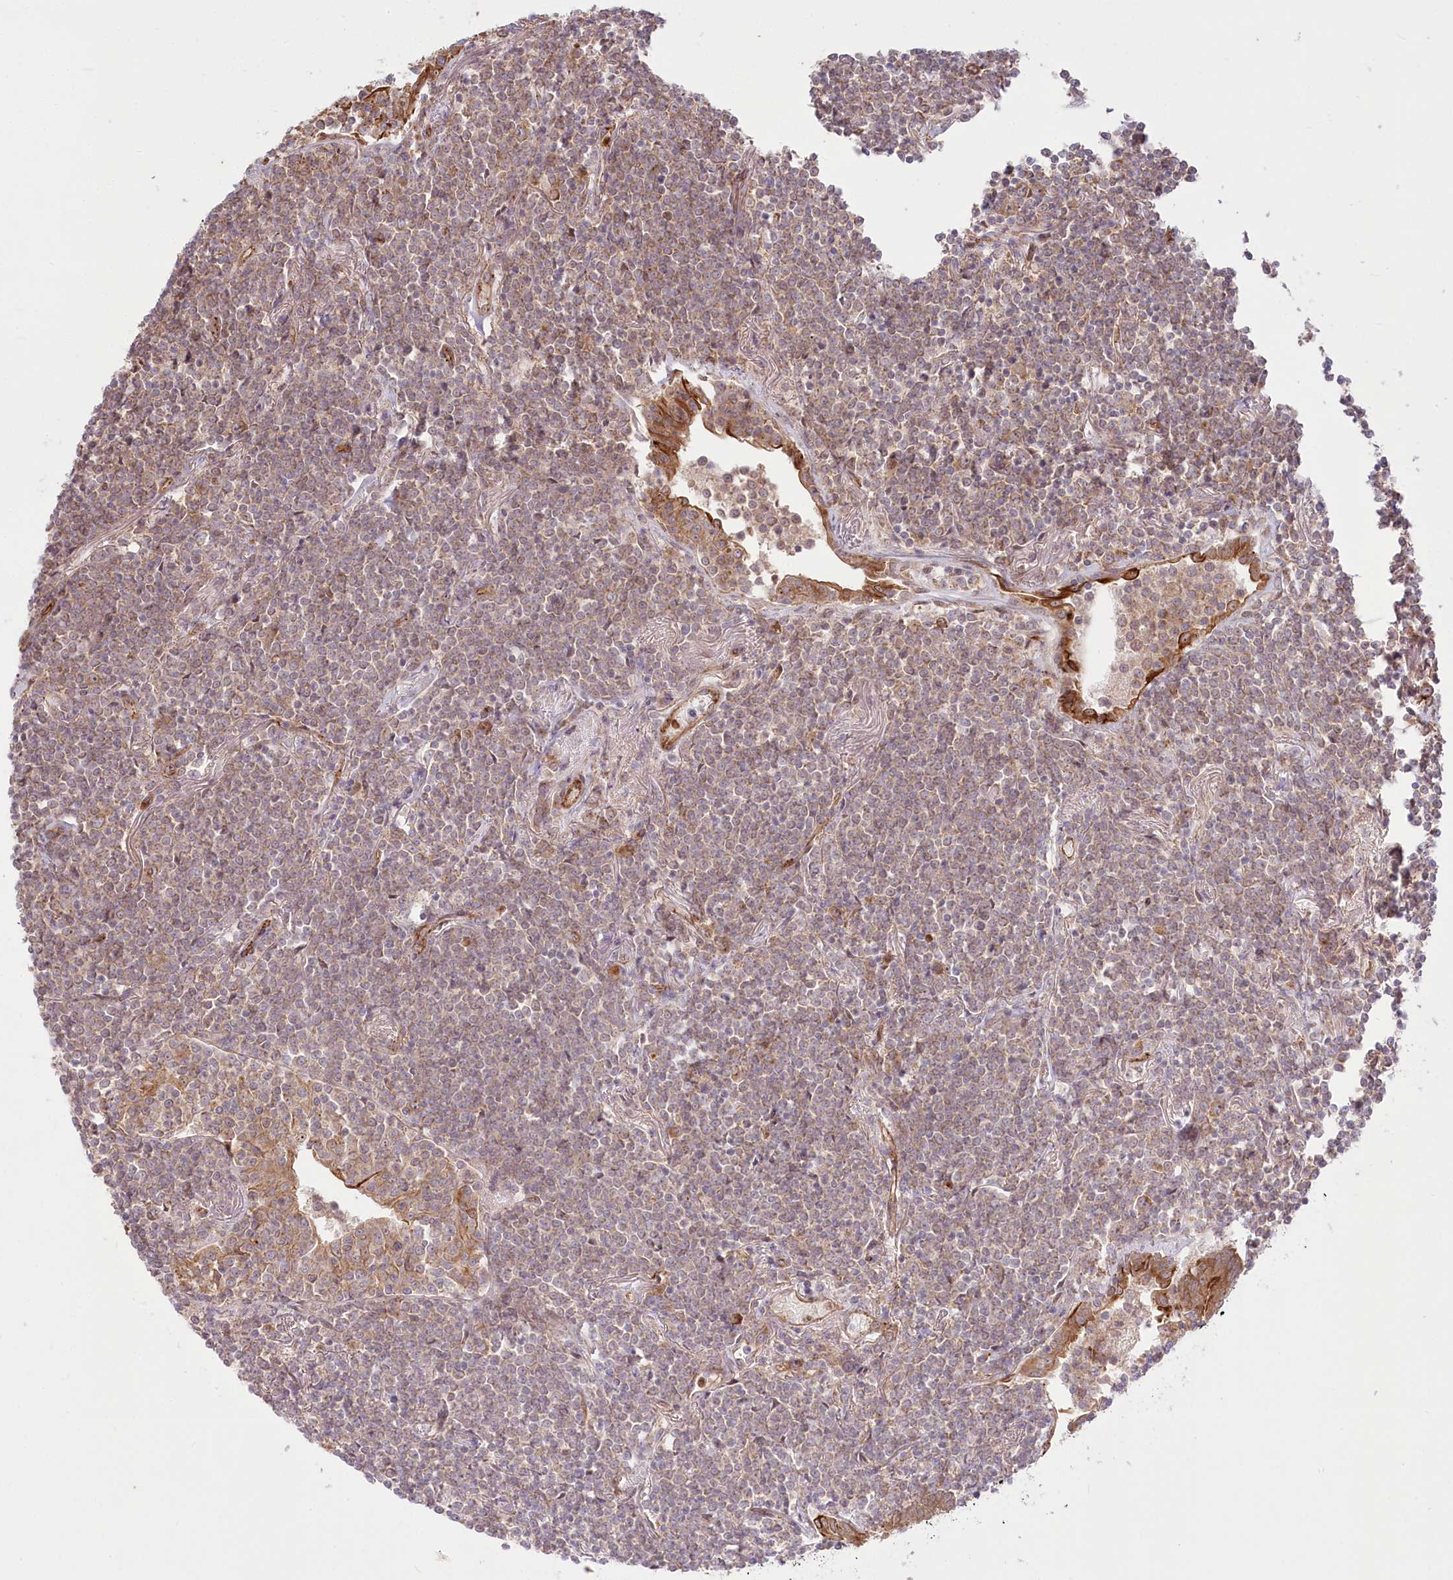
{"staining": {"intensity": "weak", "quantity": "25%-75%", "location": "cytoplasmic/membranous,nuclear"}, "tissue": "lymphoma", "cell_type": "Tumor cells", "image_type": "cancer", "snomed": [{"axis": "morphology", "description": "Malignant lymphoma, non-Hodgkin's type, Low grade"}, {"axis": "topography", "description": "Lung"}], "caption": "Weak cytoplasmic/membranous and nuclear protein staining is present in about 25%-75% of tumor cells in malignant lymphoma, non-Hodgkin's type (low-grade).", "gene": "COMMD3", "patient": {"sex": "female", "age": 71}}